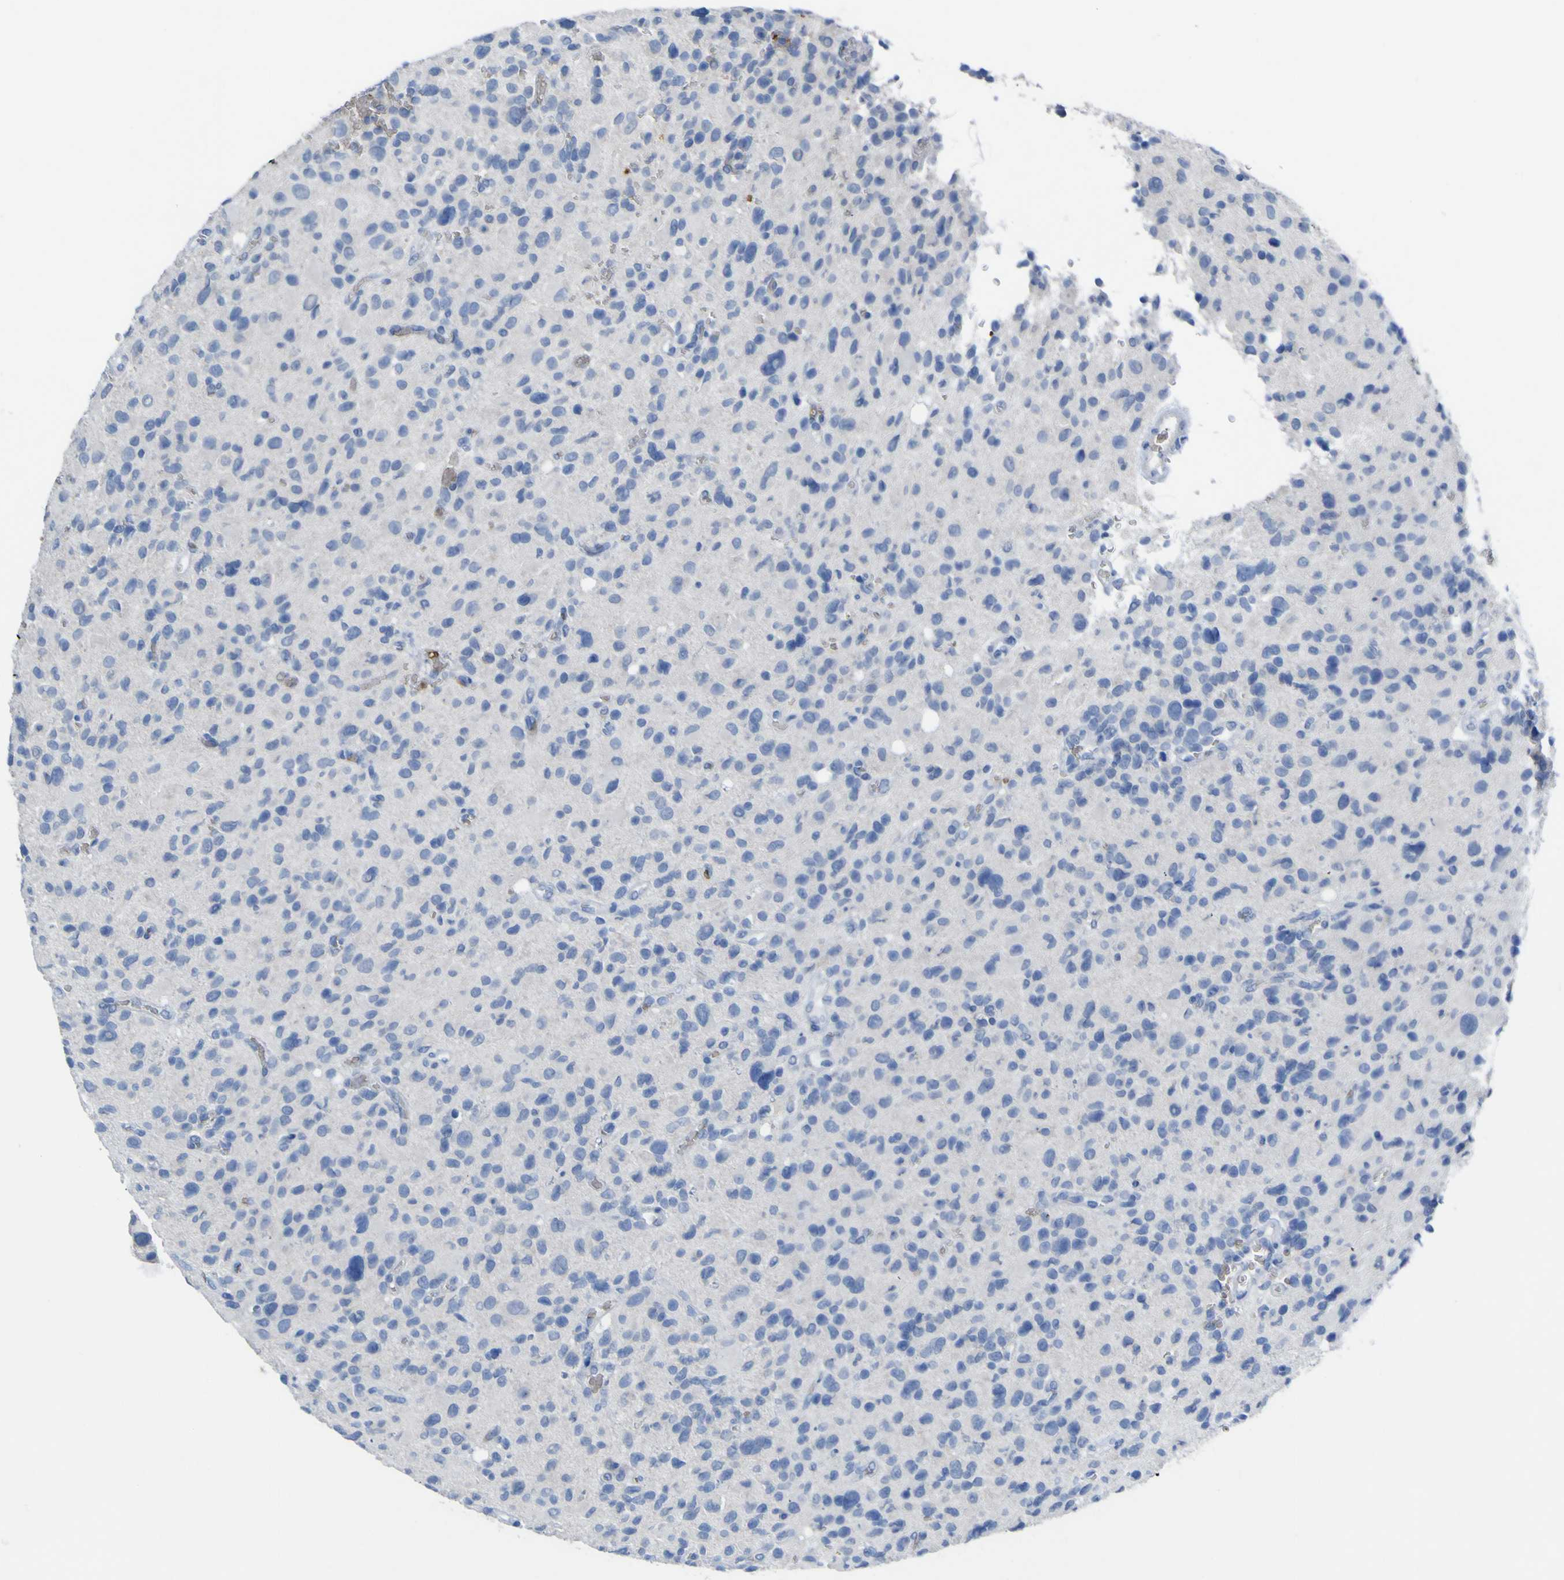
{"staining": {"intensity": "negative", "quantity": "none", "location": "none"}, "tissue": "glioma", "cell_type": "Tumor cells", "image_type": "cancer", "snomed": [{"axis": "morphology", "description": "Glioma, malignant, High grade"}, {"axis": "topography", "description": "Brain"}], "caption": "DAB (3,3'-diaminobenzidine) immunohistochemical staining of glioma shows no significant expression in tumor cells.", "gene": "GCM1", "patient": {"sex": "male", "age": 48}}